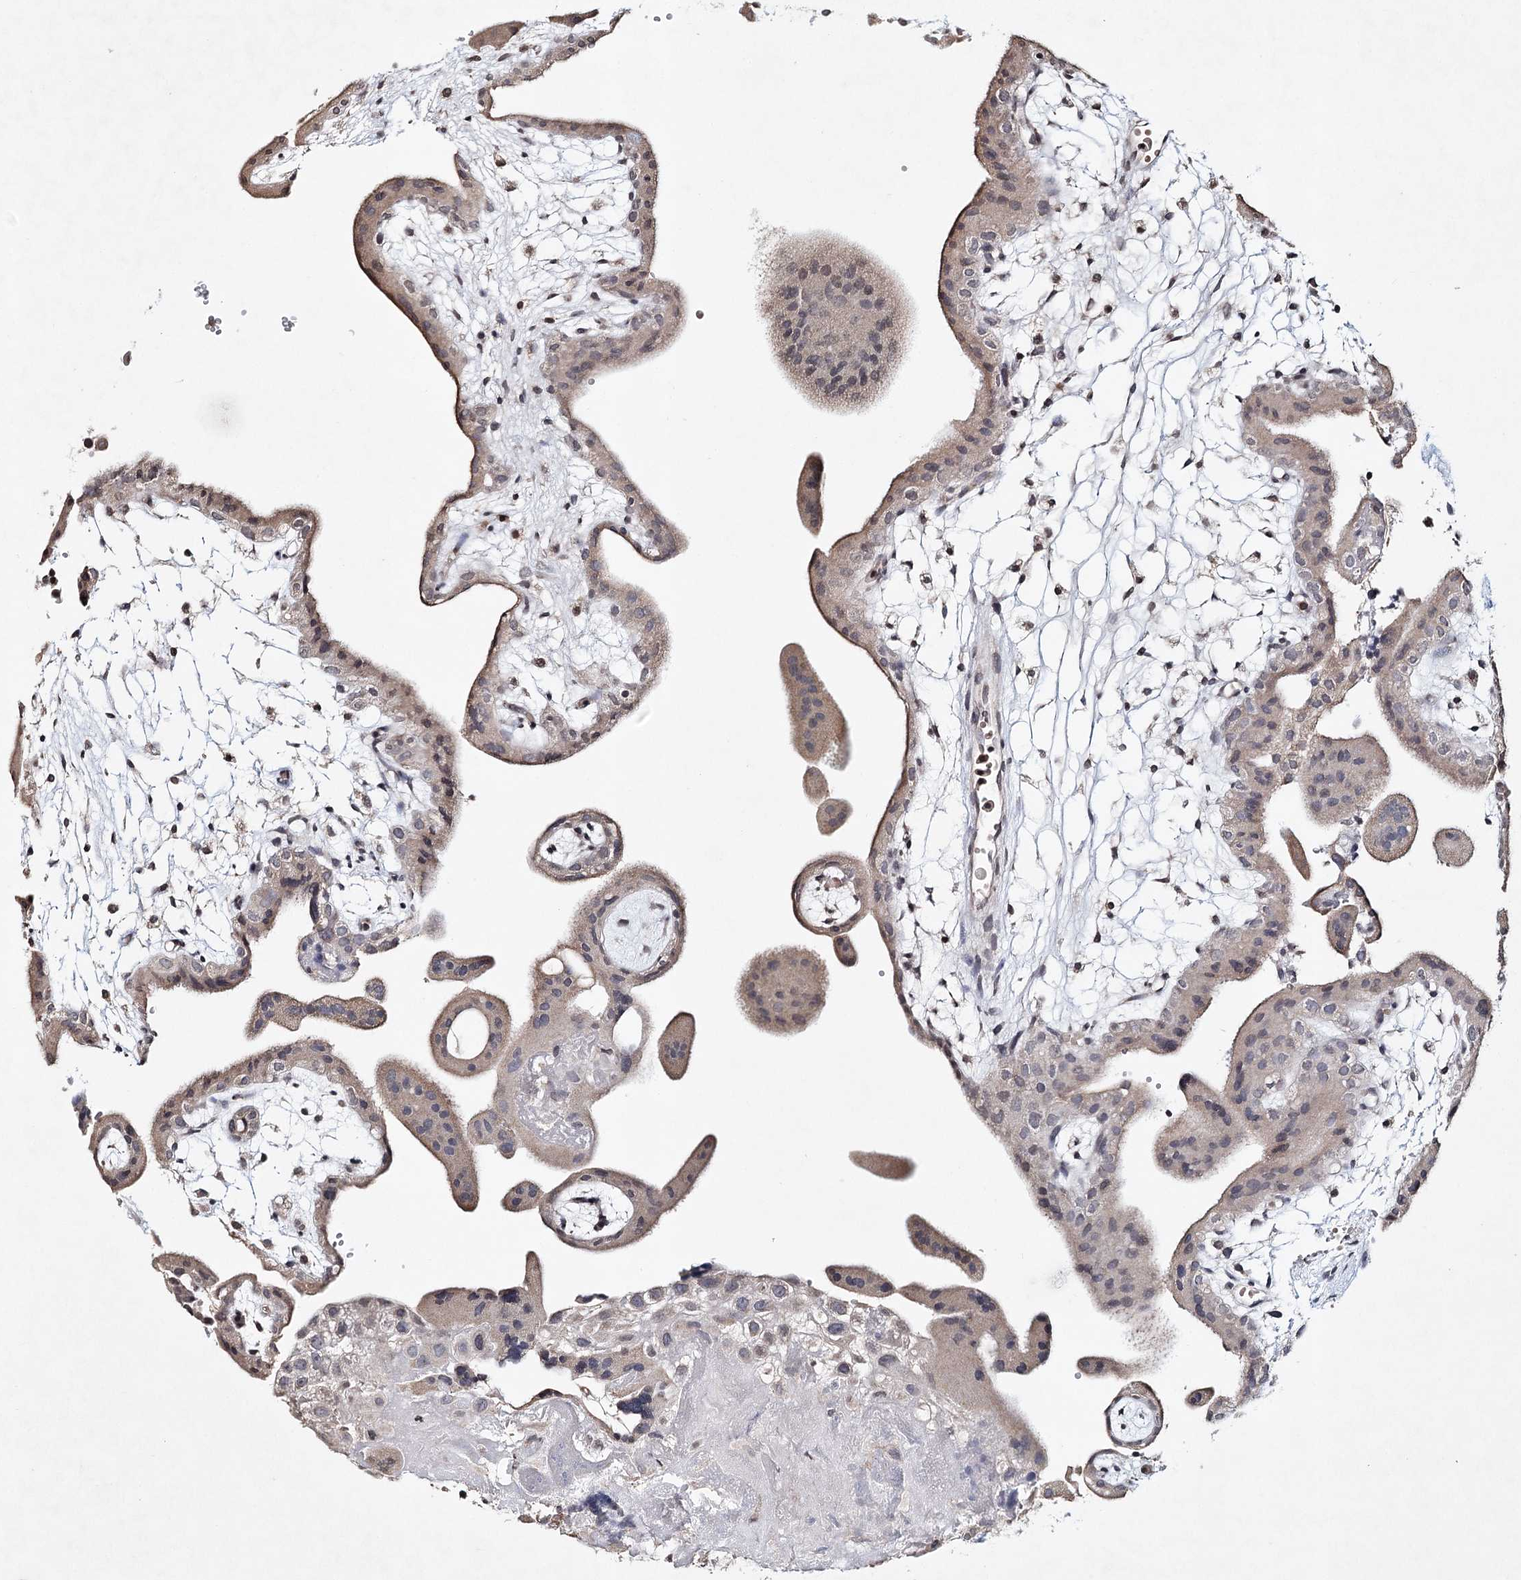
{"staining": {"intensity": "negative", "quantity": "none", "location": "none"}, "tissue": "placenta", "cell_type": "Decidual cells", "image_type": "normal", "snomed": [{"axis": "morphology", "description": "Normal tissue, NOS"}, {"axis": "topography", "description": "Placenta"}], "caption": "Immunohistochemistry (IHC) histopathology image of unremarkable placenta: placenta stained with DAB (3,3'-diaminobenzidine) shows no significant protein staining in decidual cells.", "gene": "ICOS", "patient": {"sex": "female", "age": 18}}